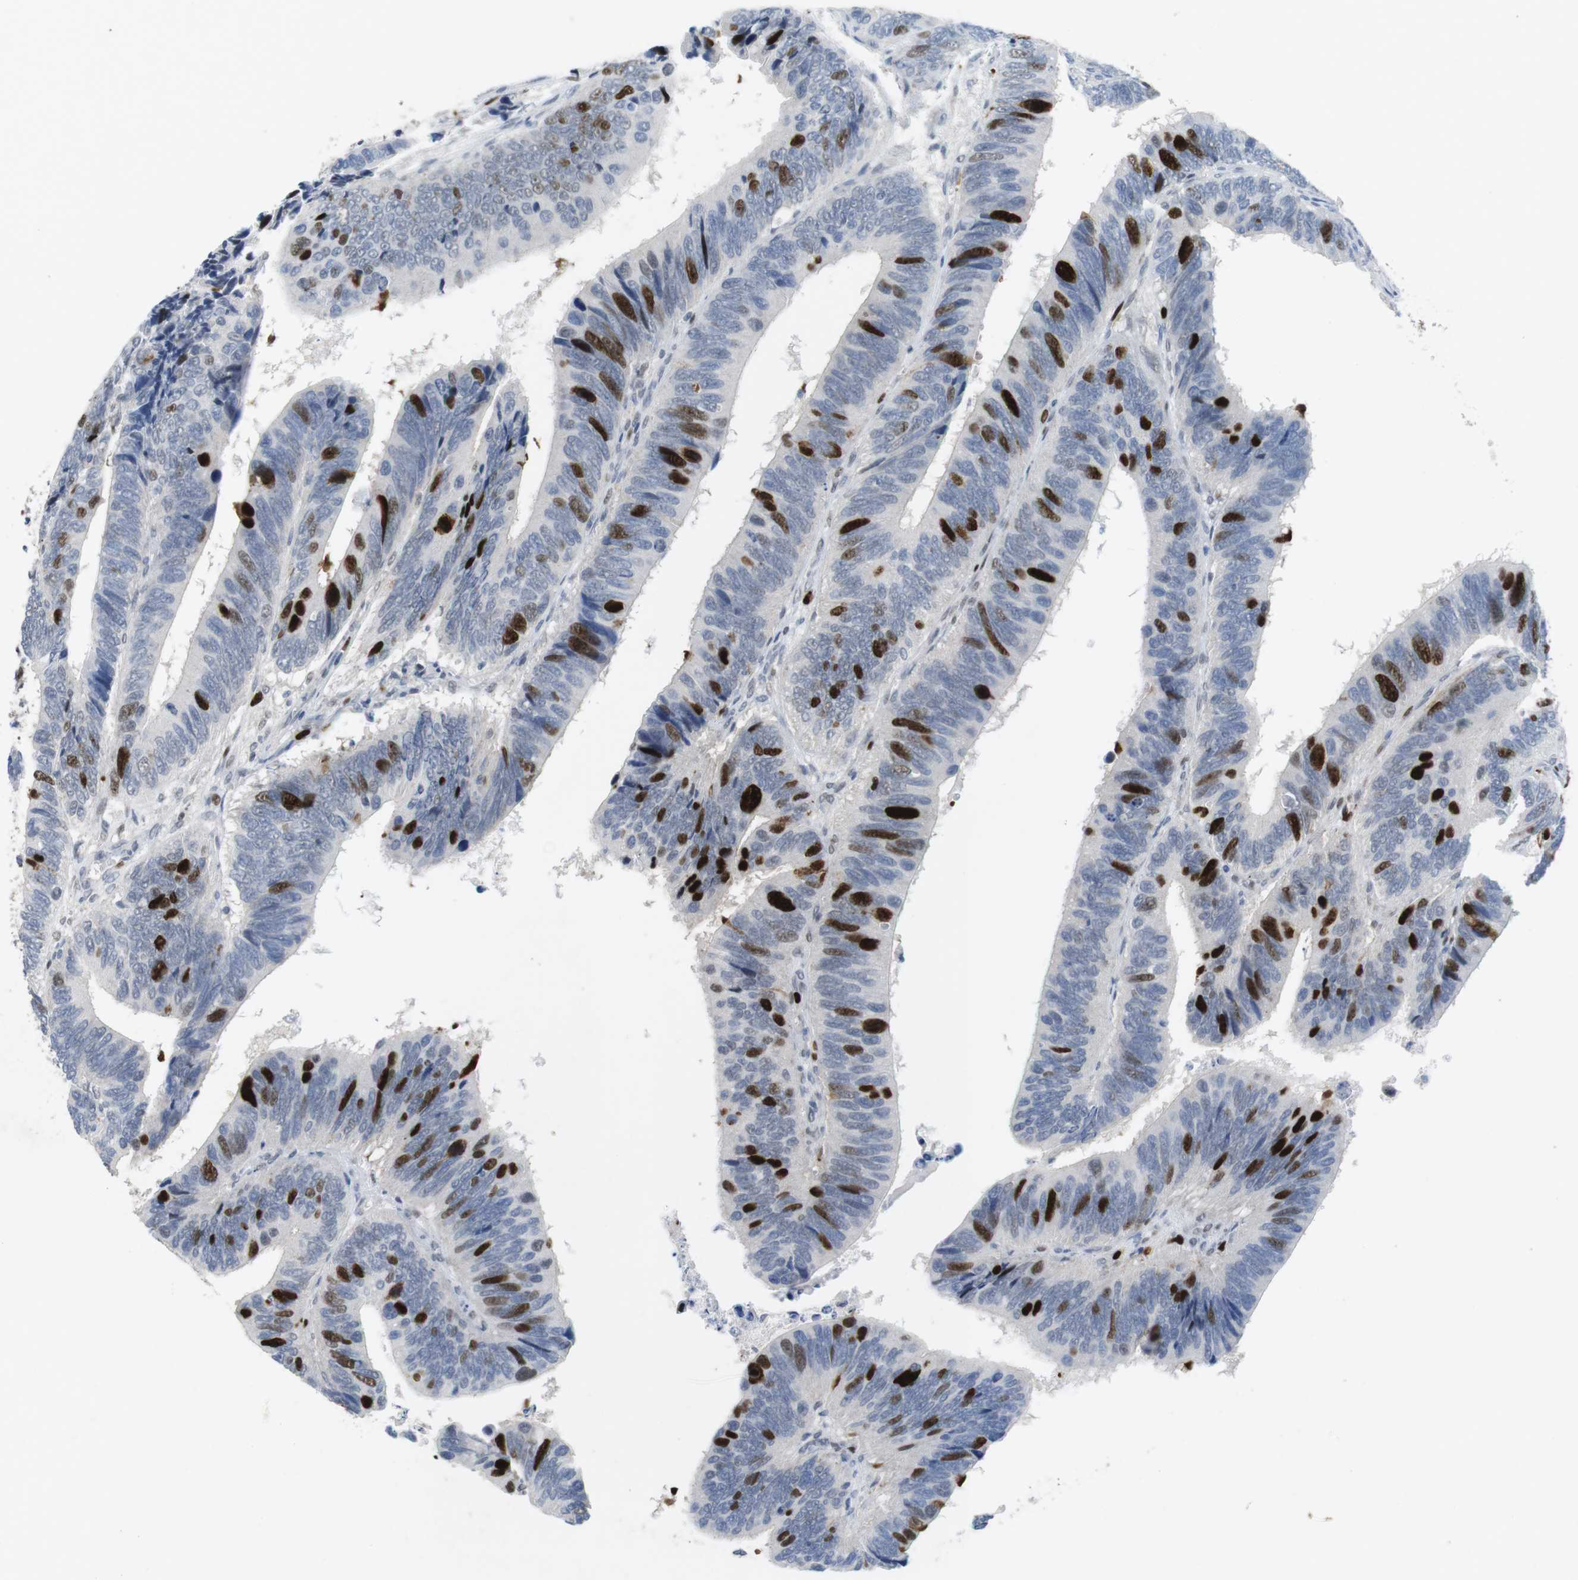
{"staining": {"intensity": "strong", "quantity": "25%-75%", "location": "nuclear"}, "tissue": "colorectal cancer", "cell_type": "Tumor cells", "image_type": "cancer", "snomed": [{"axis": "morphology", "description": "Adenocarcinoma, NOS"}, {"axis": "topography", "description": "Colon"}], "caption": "DAB (3,3'-diaminobenzidine) immunohistochemical staining of human adenocarcinoma (colorectal) shows strong nuclear protein positivity in approximately 25%-75% of tumor cells.", "gene": "KPNA2", "patient": {"sex": "male", "age": 72}}